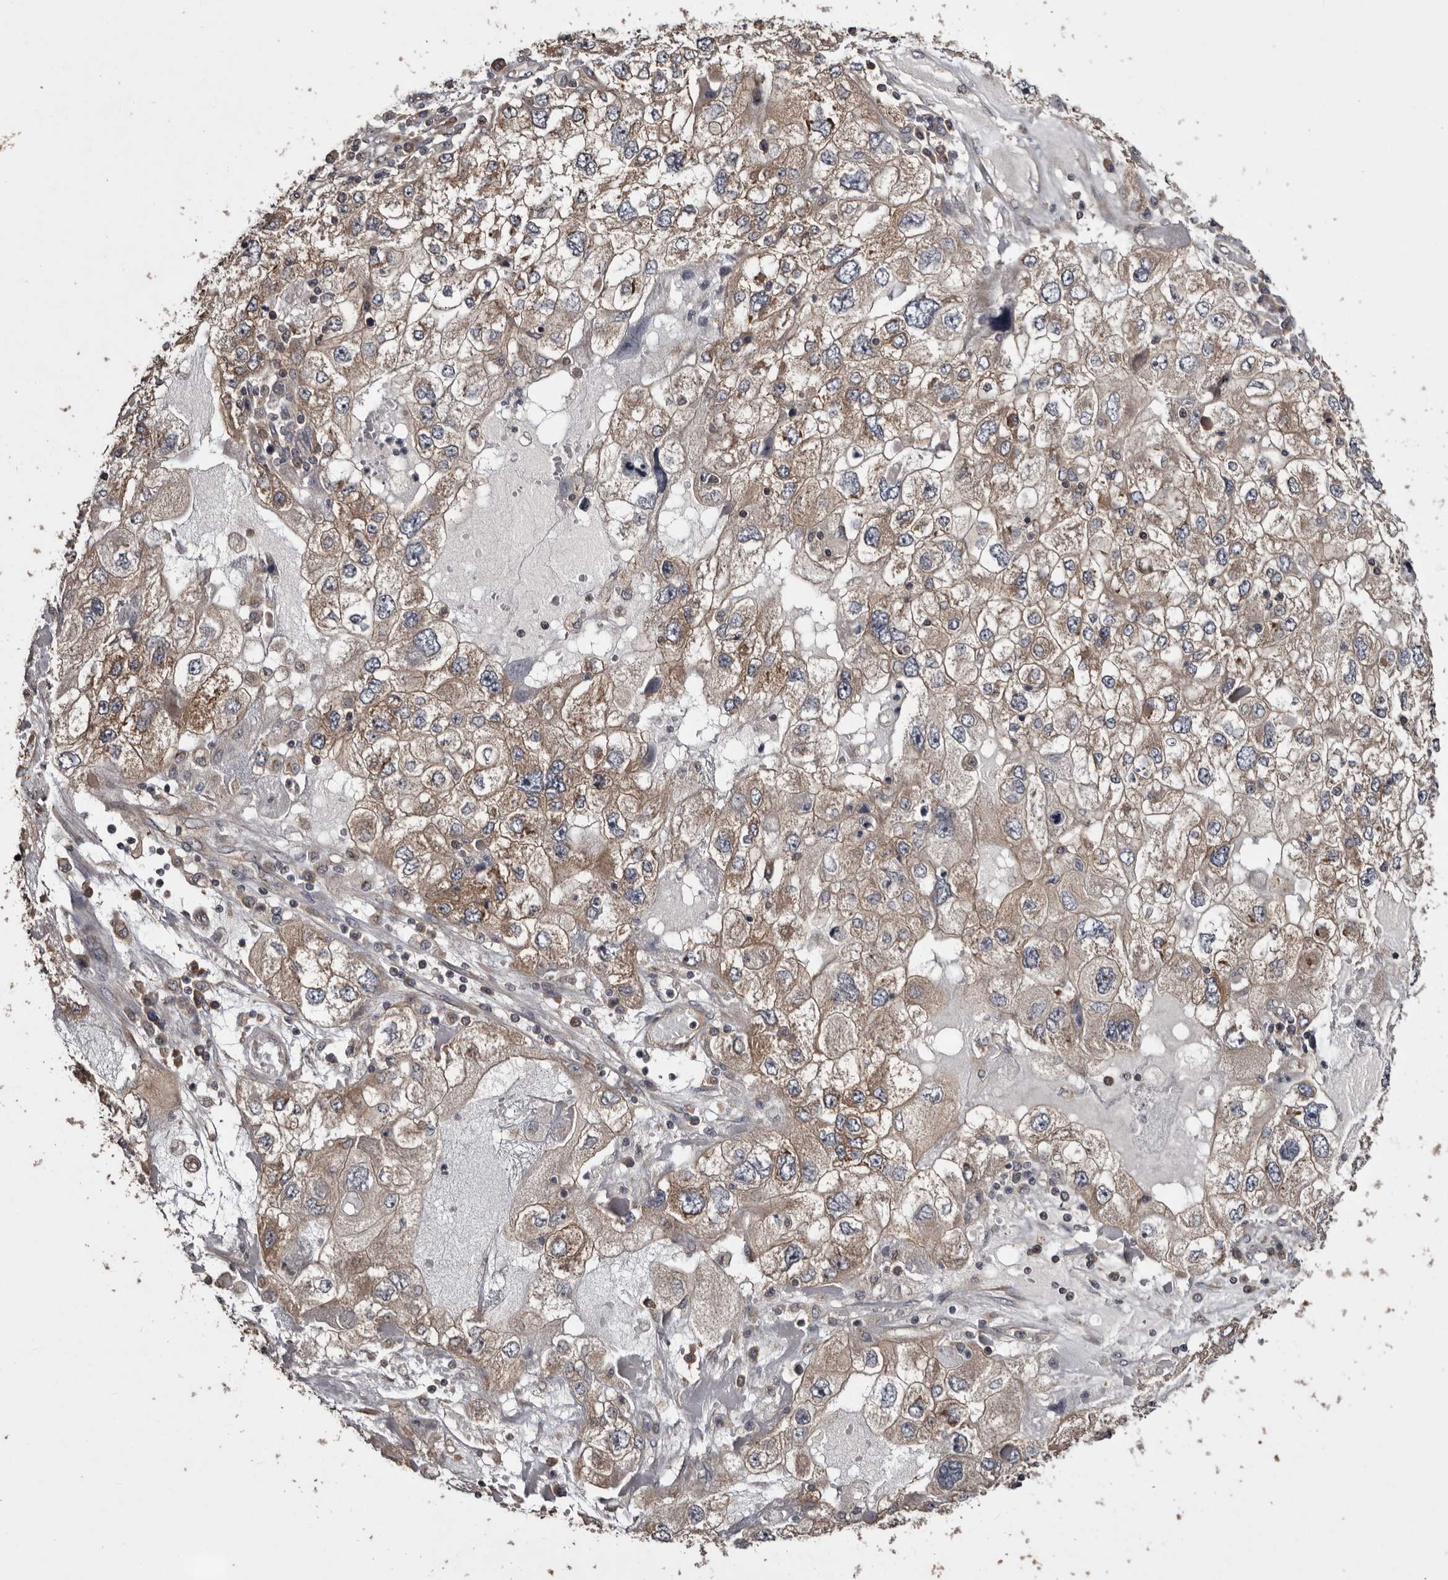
{"staining": {"intensity": "moderate", "quantity": ">75%", "location": "cytoplasmic/membranous"}, "tissue": "endometrial cancer", "cell_type": "Tumor cells", "image_type": "cancer", "snomed": [{"axis": "morphology", "description": "Adenocarcinoma, NOS"}, {"axis": "topography", "description": "Endometrium"}], "caption": "Moderate cytoplasmic/membranous positivity is present in approximately >75% of tumor cells in adenocarcinoma (endometrial). Using DAB (brown) and hematoxylin (blue) stains, captured at high magnification using brightfield microscopy.", "gene": "DARS1", "patient": {"sex": "female", "age": 49}}